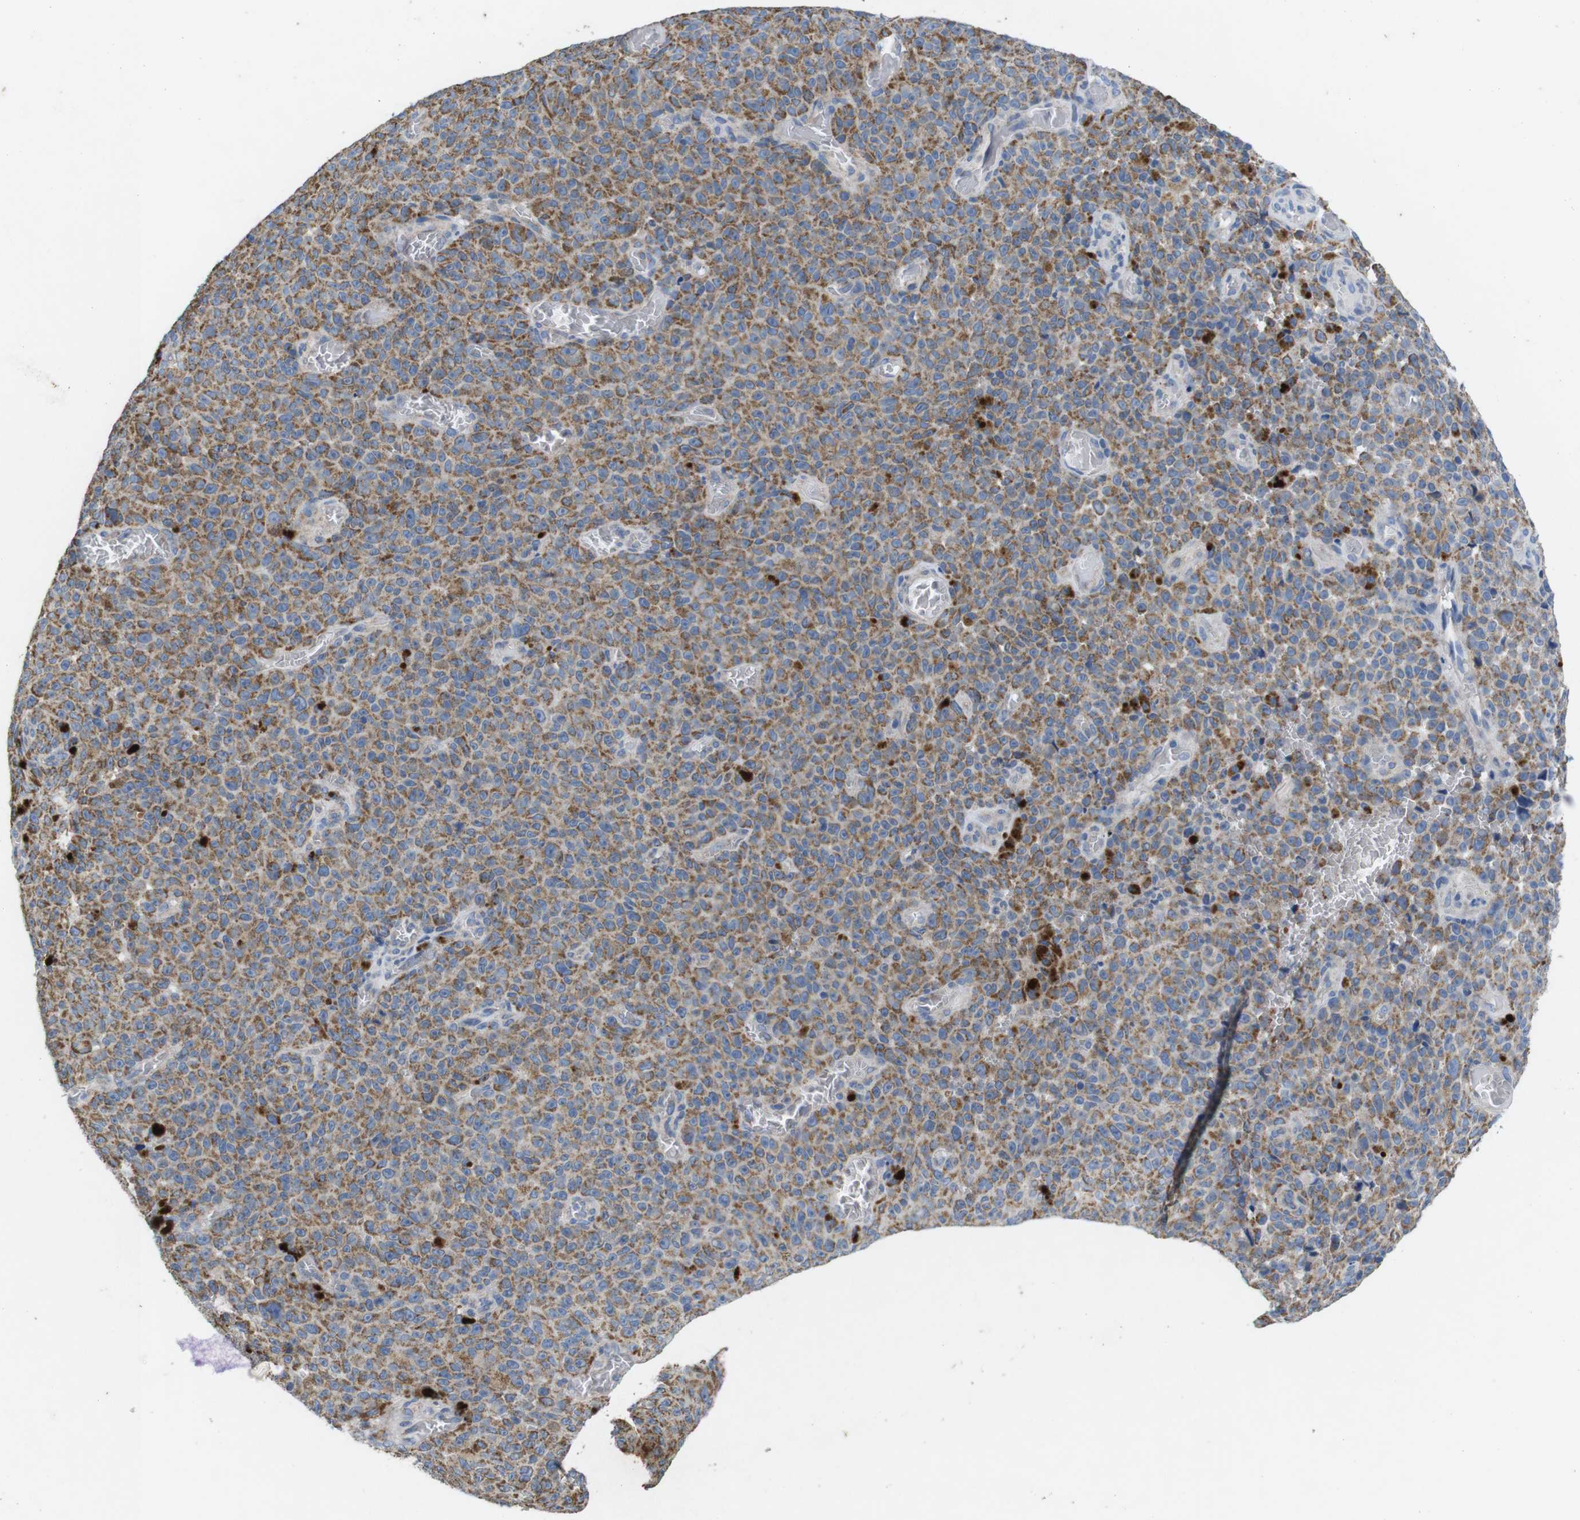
{"staining": {"intensity": "moderate", "quantity": ">75%", "location": "cytoplasmic/membranous"}, "tissue": "melanoma", "cell_type": "Tumor cells", "image_type": "cancer", "snomed": [{"axis": "morphology", "description": "Malignant melanoma, NOS"}, {"axis": "topography", "description": "Skin"}], "caption": "Melanoma tissue exhibits moderate cytoplasmic/membranous expression in approximately >75% of tumor cells", "gene": "F2RL1", "patient": {"sex": "female", "age": 82}}